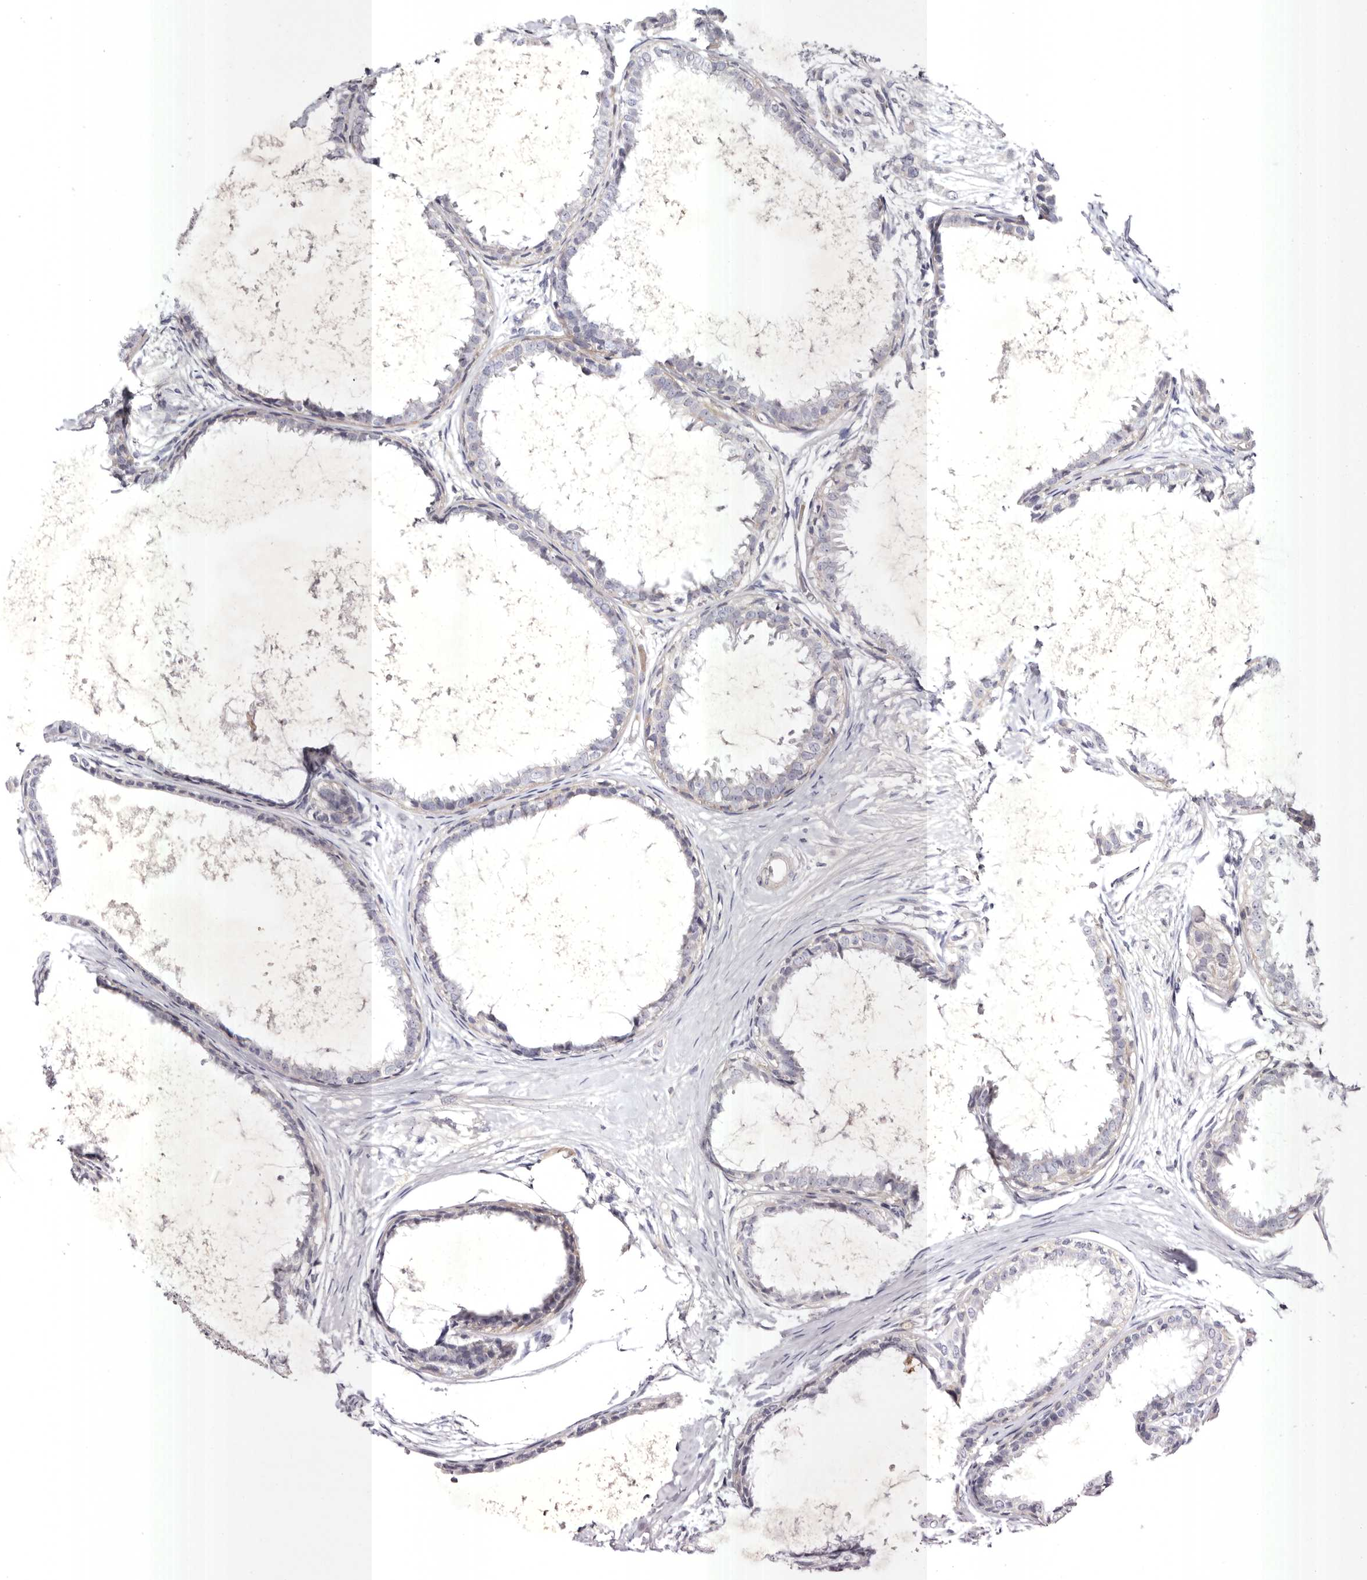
{"staining": {"intensity": "negative", "quantity": "none", "location": "none"}, "tissue": "breast cancer", "cell_type": "Tumor cells", "image_type": "cancer", "snomed": [{"axis": "morphology", "description": "Normal tissue, NOS"}, {"axis": "morphology", "description": "Lobular carcinoma"}, {"axis": "topography", "description": "Breast"}], "caption": "High power microscopy micrograph of an immunohistochemistry (IHC) micrograph of breast cancer, revealing no significant expression in tumor cells.", "gene": "S1PR5", "patient": {"sex": "female", "age": 47}}